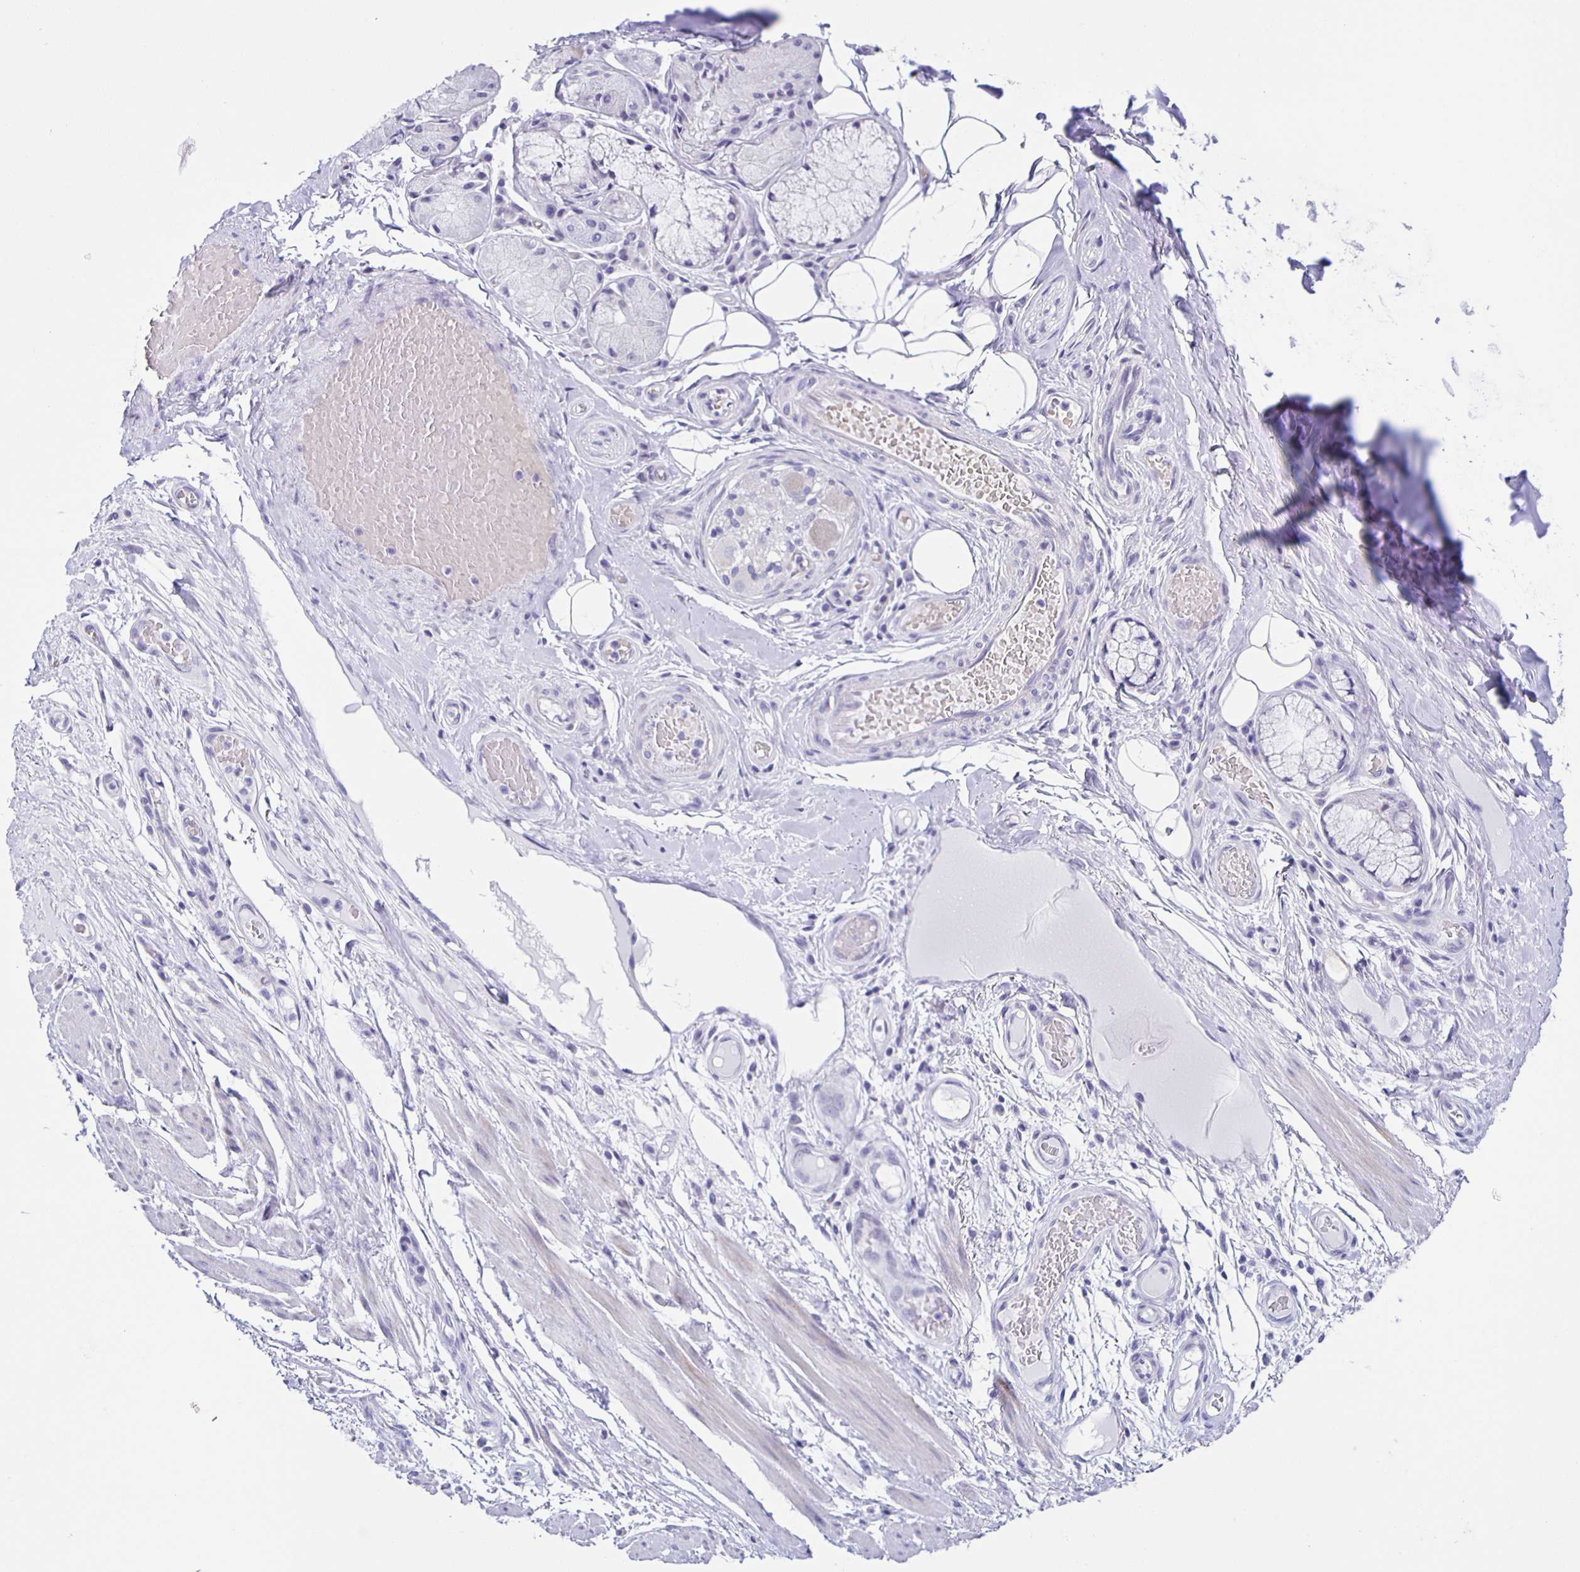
{"staining": {"intensity": "negative", "quantity": "none", "location": "none"}, "tissue": "adipose tissue", "cell_type": "Adipocytes", "image_type": "normal", "snomed": [{"axis": "morphology", "description": "Normal tissue, NOS"}, {"axis": "topography", "description": "Cartilage tissue"}, {"axis": "topography", "description": "Bronchus"}], "caption": "Immunohistochemistry (IHC) micrograph of benign adipose tissue stained for a protein (brown), which reveals no expression in adipocytes. (Brightfield microscopy of DAB immunohistochemistry at high magnification).", "gene": "AQP6", "patient": {"sex": "male", "age": 64}}